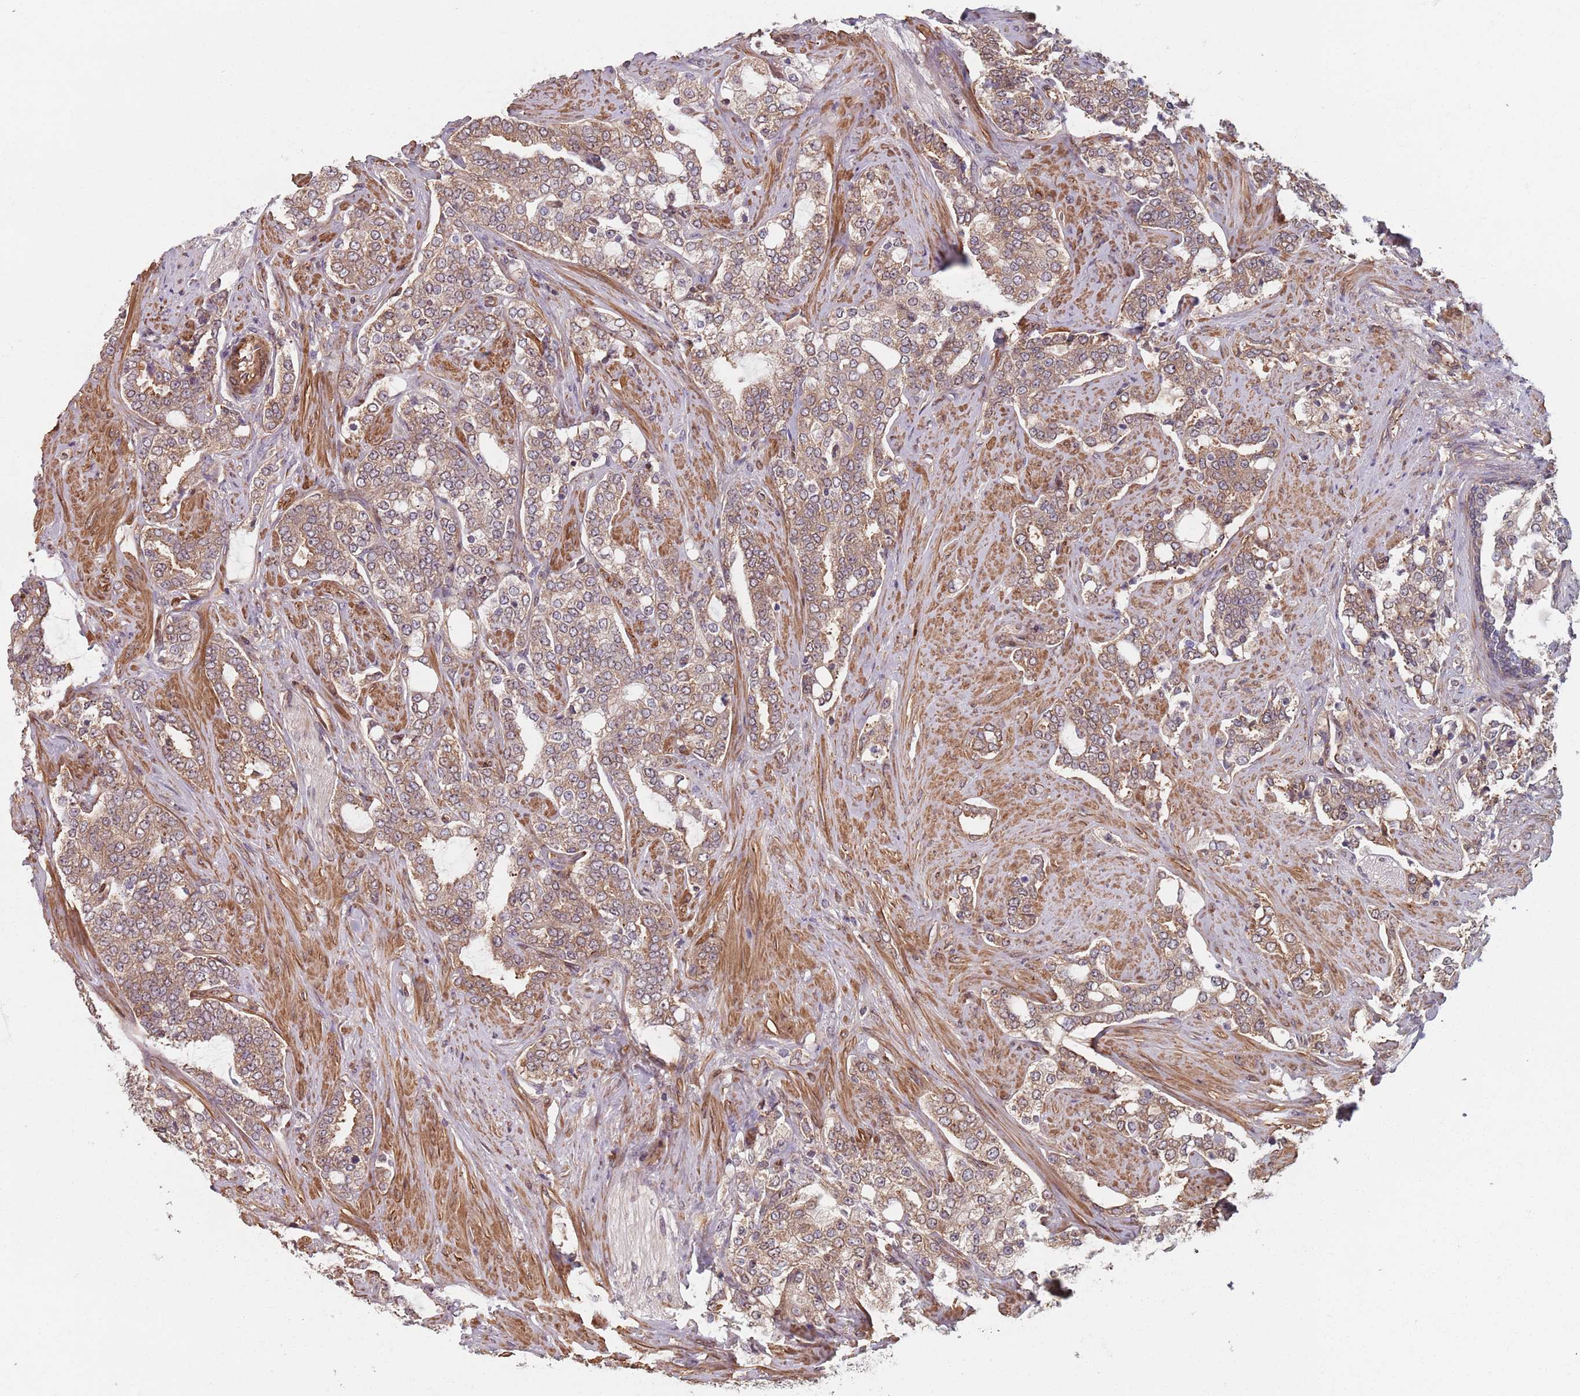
{"staining": {"intensity": "moderate", "quantity": ">75%", "location": "cytoplasmic/membranous"}, "tissue": "prostate cancer", "cell_type": "Tumor cells", "image_type": "cancer", "snomed": [{"axis": "morphology", "description": "Adenocarcinoma, High grade"}, {"axis": "topography", "description": "Prostate"}], "caption": "This is an image of IHC staining of prostate high-grade adenocarcinoma, which shows moderate staining in the cytoplasmic/membranous of tumor cells.", "gene": "NOTCH3", "patient": {"sex": "male", "age": 64}}